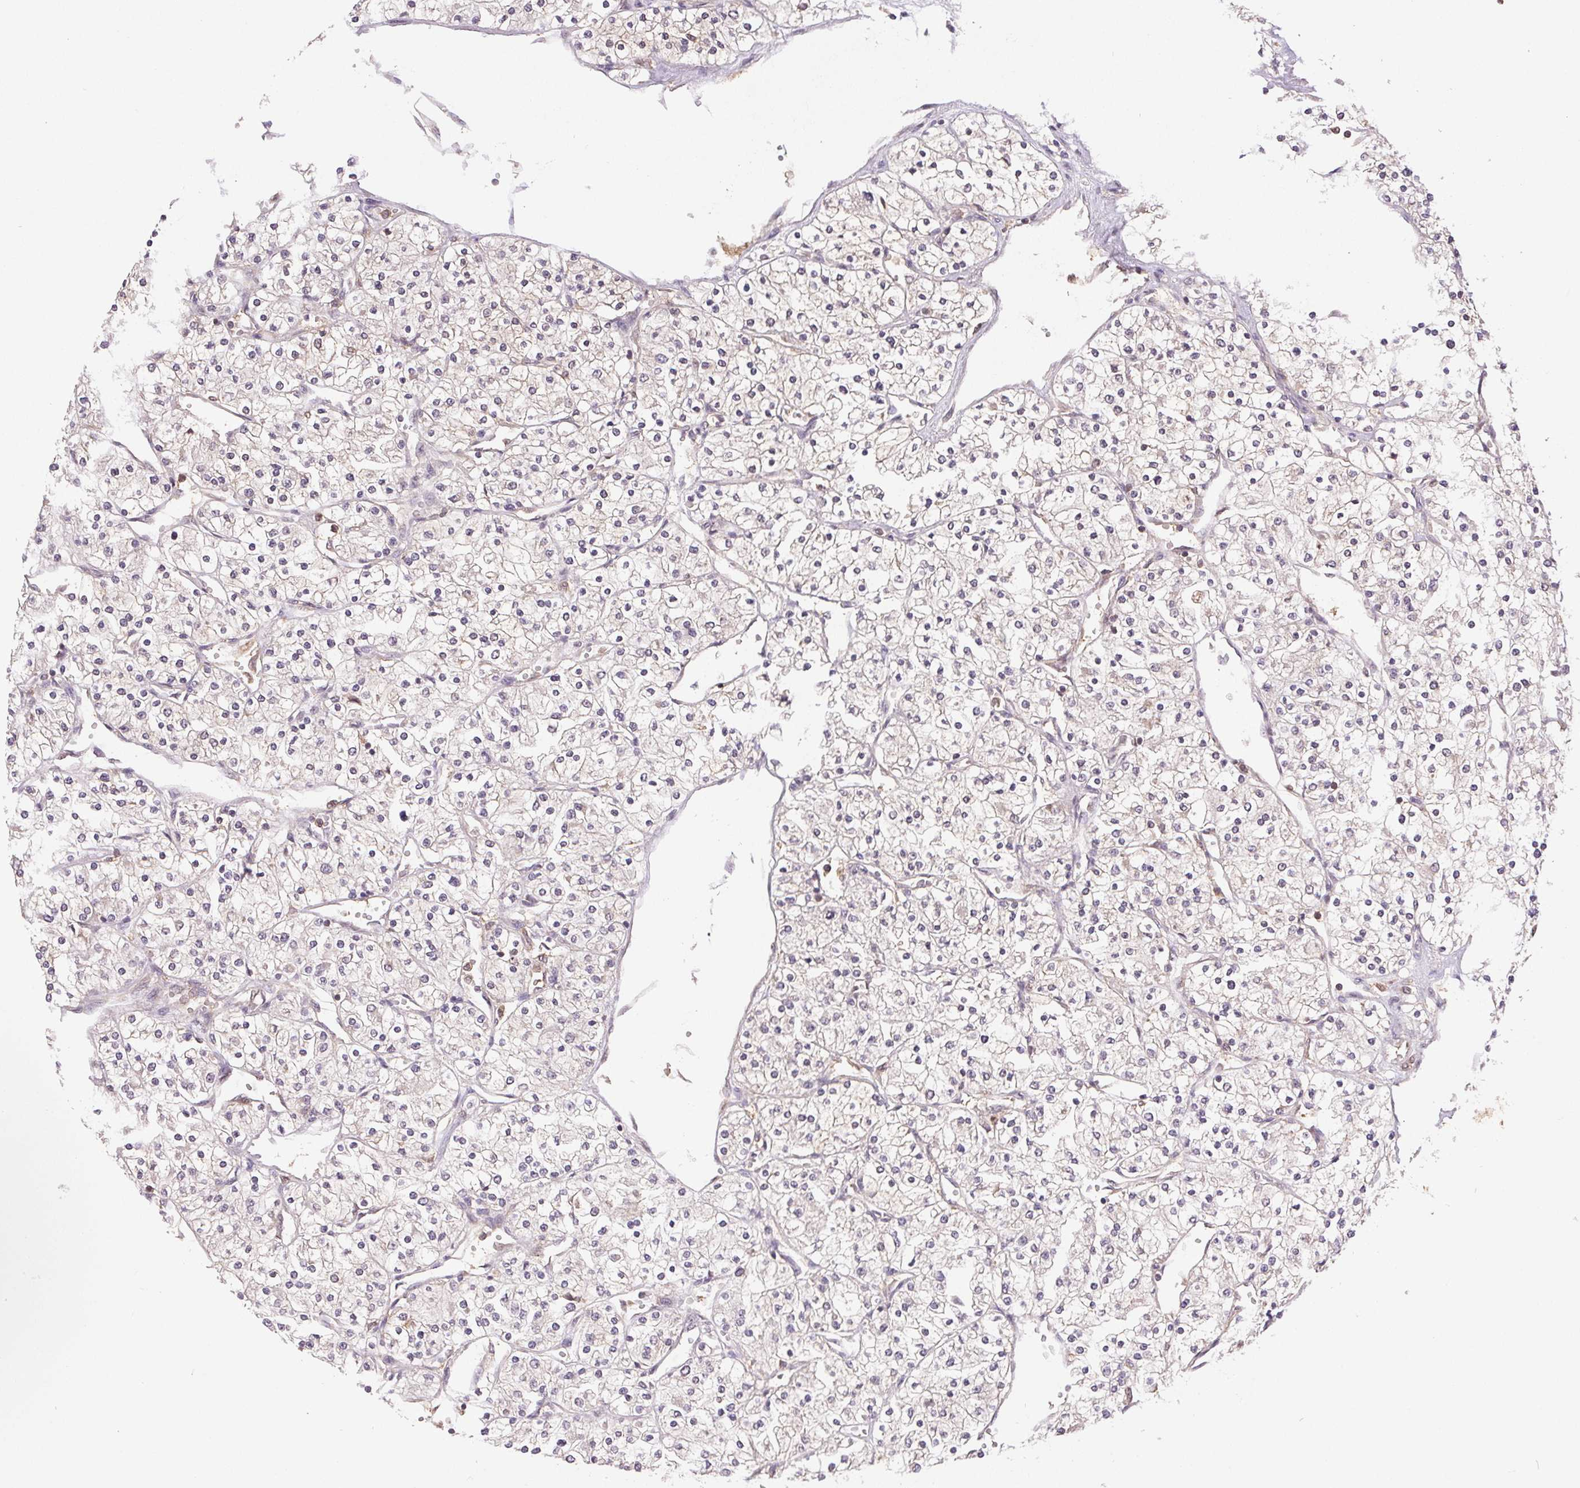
{"staining": {"intensity": "negative", "quantity": "none", "location": "none"}, "tissue": "renal cancer", "cell_type": "Tumor cells", "image_type": "cancer", "snomed": [{"axis": "morphology", "description": "Adenocarcinoma, NOS"}, {"axis": "topography", "description": "Kidney"}], "caption": "A histopathology image of renal cancer (adenocarcinoma) stained for a protein reveals no brown staining in tumor cells.", "gene": "GDI2", "patient": {"sex": "male", "age": 80}}